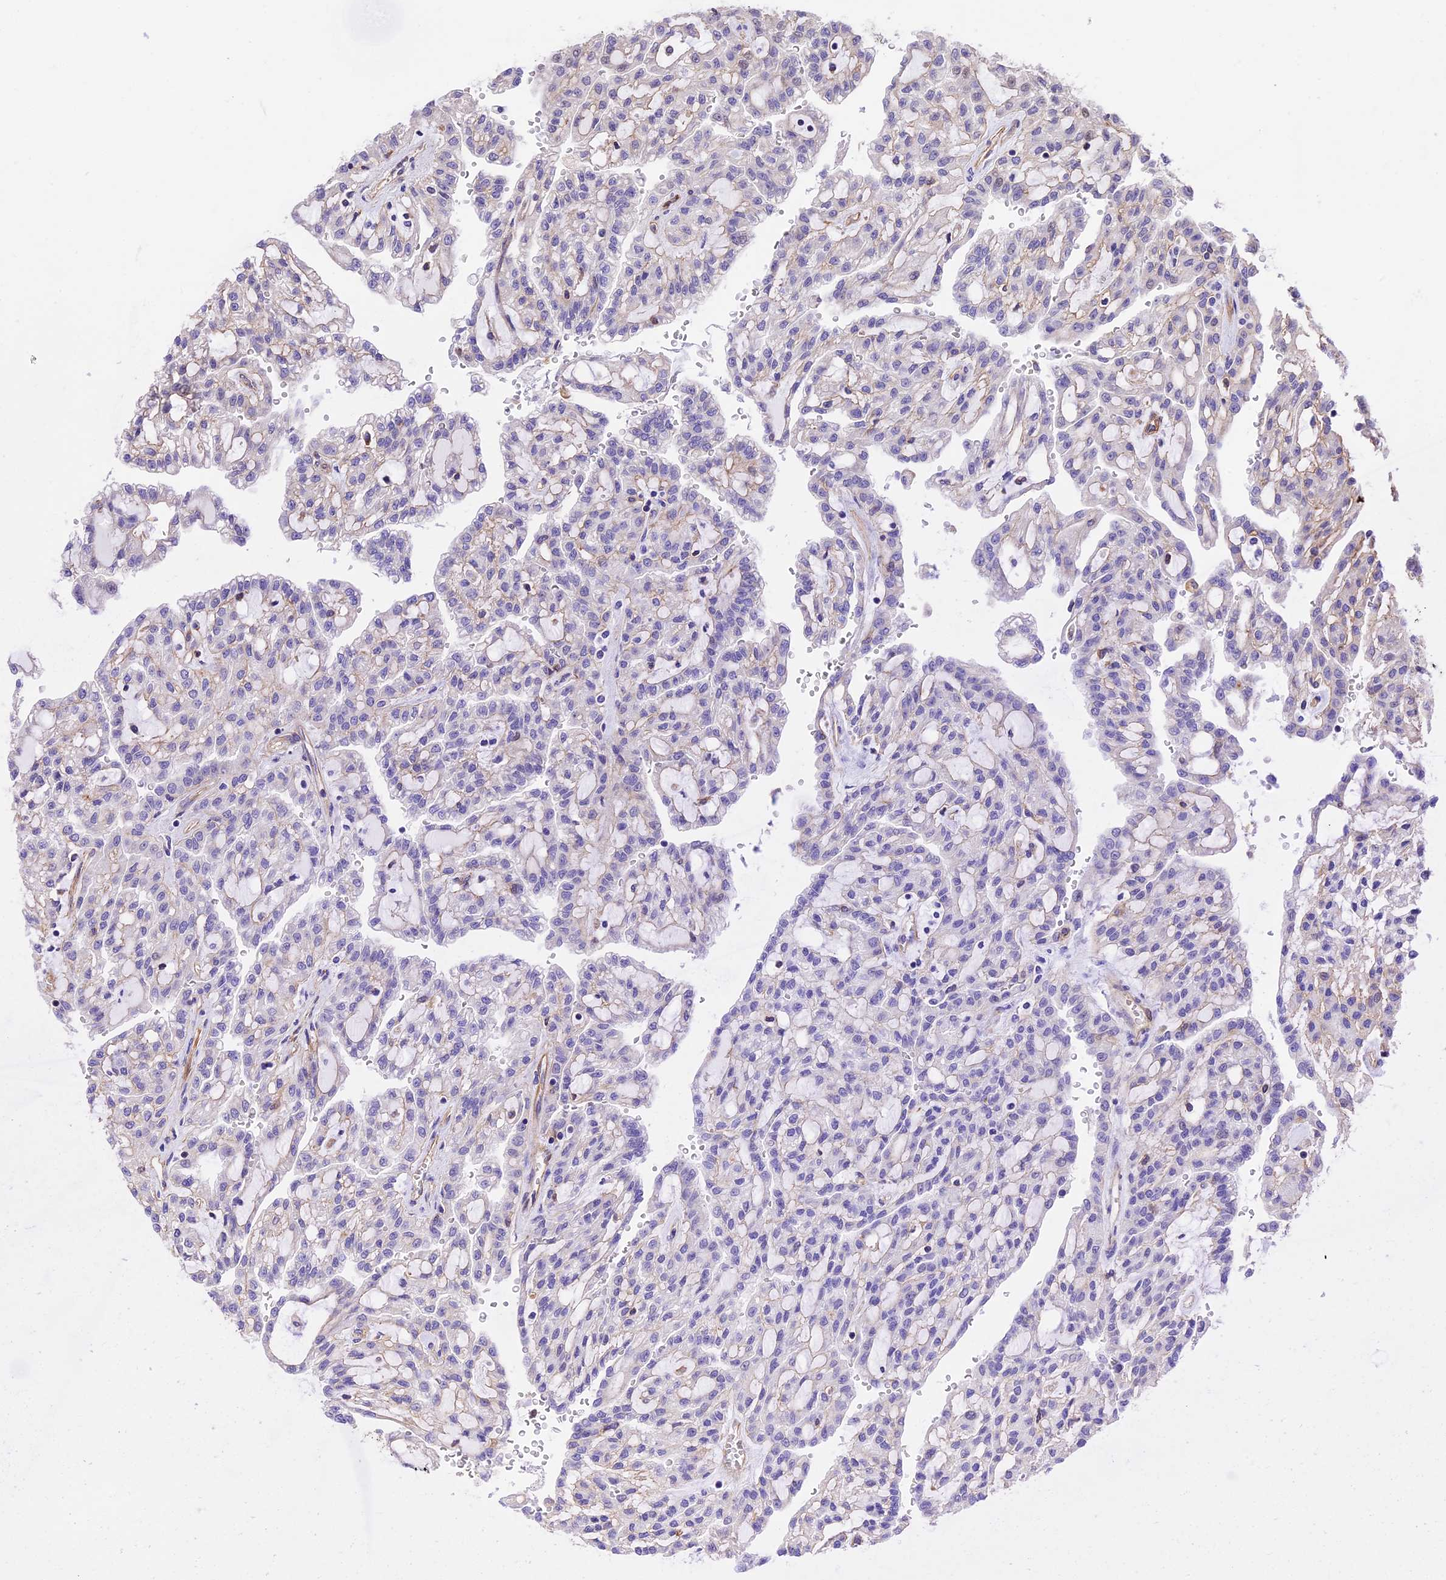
{"staining": {"intensity": "negative", "quantity": "none", "location": "none"}, "tissue": "renal cancer", "cell_type": "Tumor cells", "image_type": "cancer", "snomed": [{"axis": "morphology", "description": "Adenocarcinoma, NOS"}, {"axis": "topography", "description": "Kidney"}], "caption": "Renal cancer (adenocarcinoma) was stained to show a protein in brown. There is no significant staining in tumor cells.", "gene": "R3HDM4", "patient": {"sex": "male", "age": 63}}